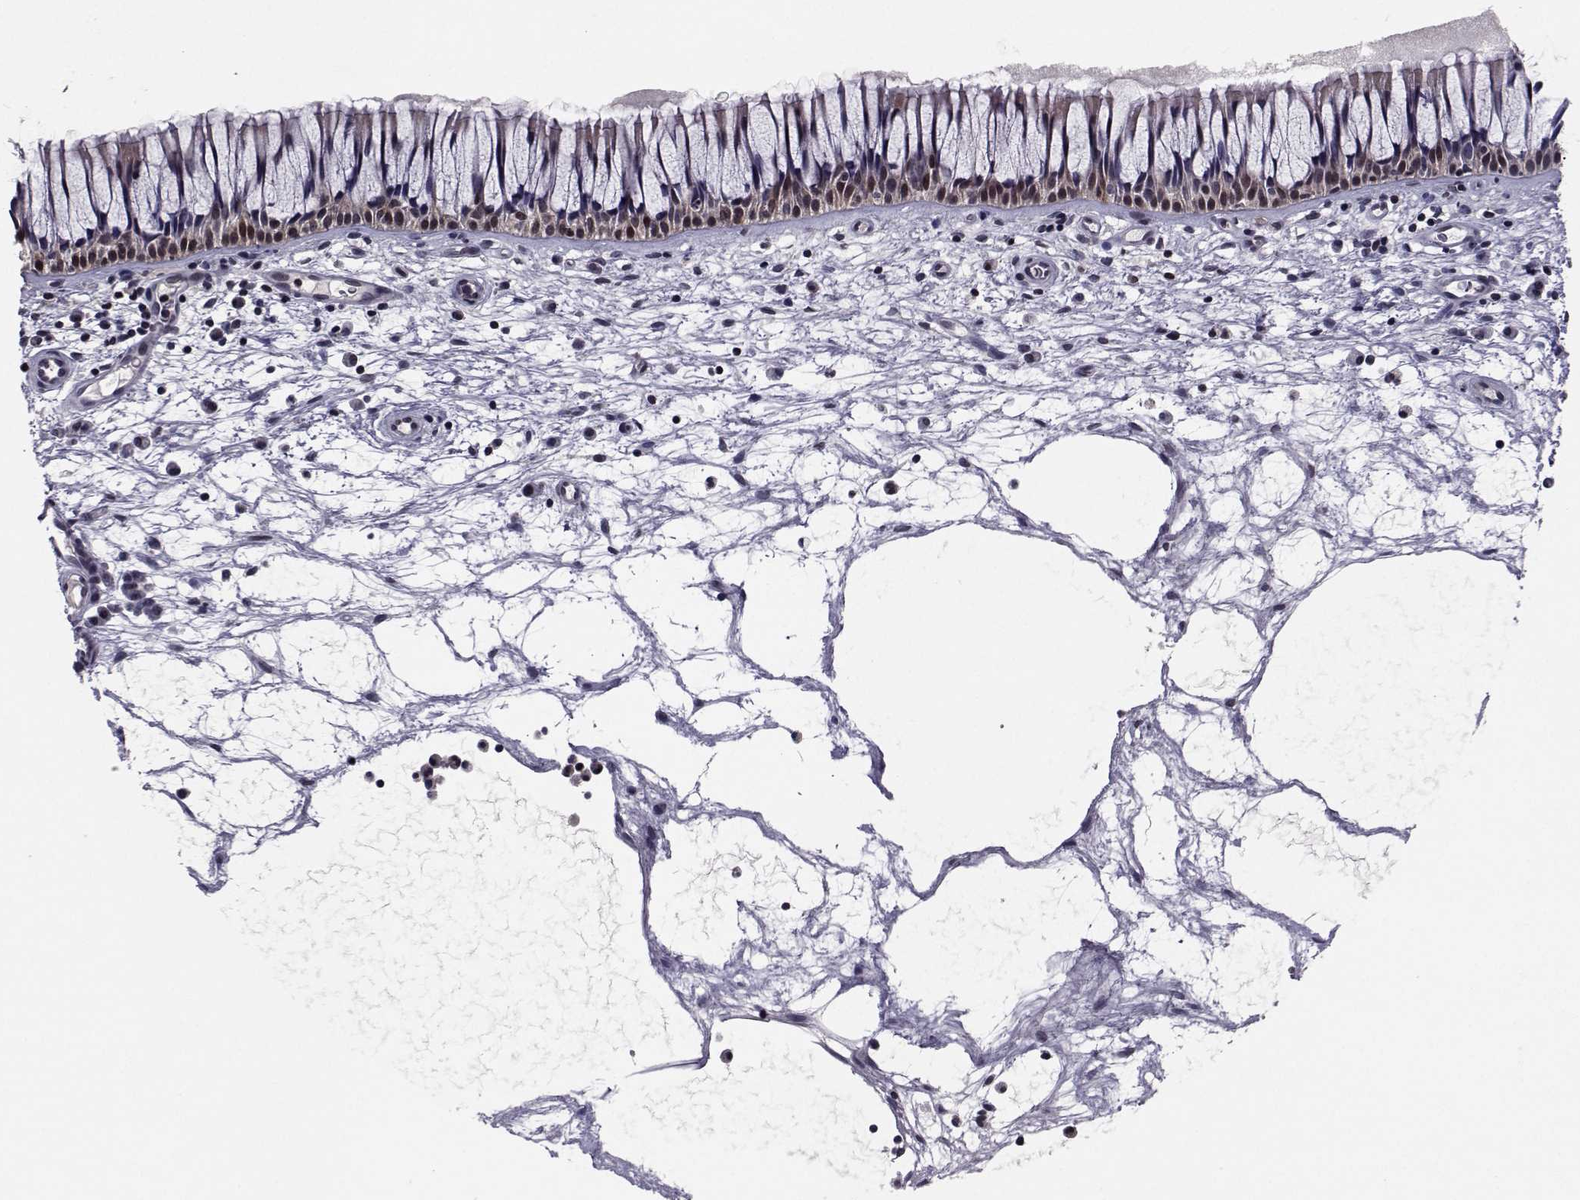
{"staining": {"intensity": "moderate", "quantity": "<25%", "location": "cytoplasmic/membranous,nuclear"}, "tissue": "nasopharynx", "cell_type": "Respiratory epithelial cells", "image_type": "normal", "snomed": [{"axis": "morphology", "description": "Normal tissue, NOS"}, {"axis": "topography", "description": "Nasopharynx"}], "caption": "Immunohistochemistry micrograph of unremarkable human nasopharynx stained for a protein (brown), which shows low levels of moderate cytoplasmic/membranous,nuclear staining in about <25% of respiratory epithelial cells.", "gene": "PCP4L1", "patient": {"sex": "male", "age": 51}}